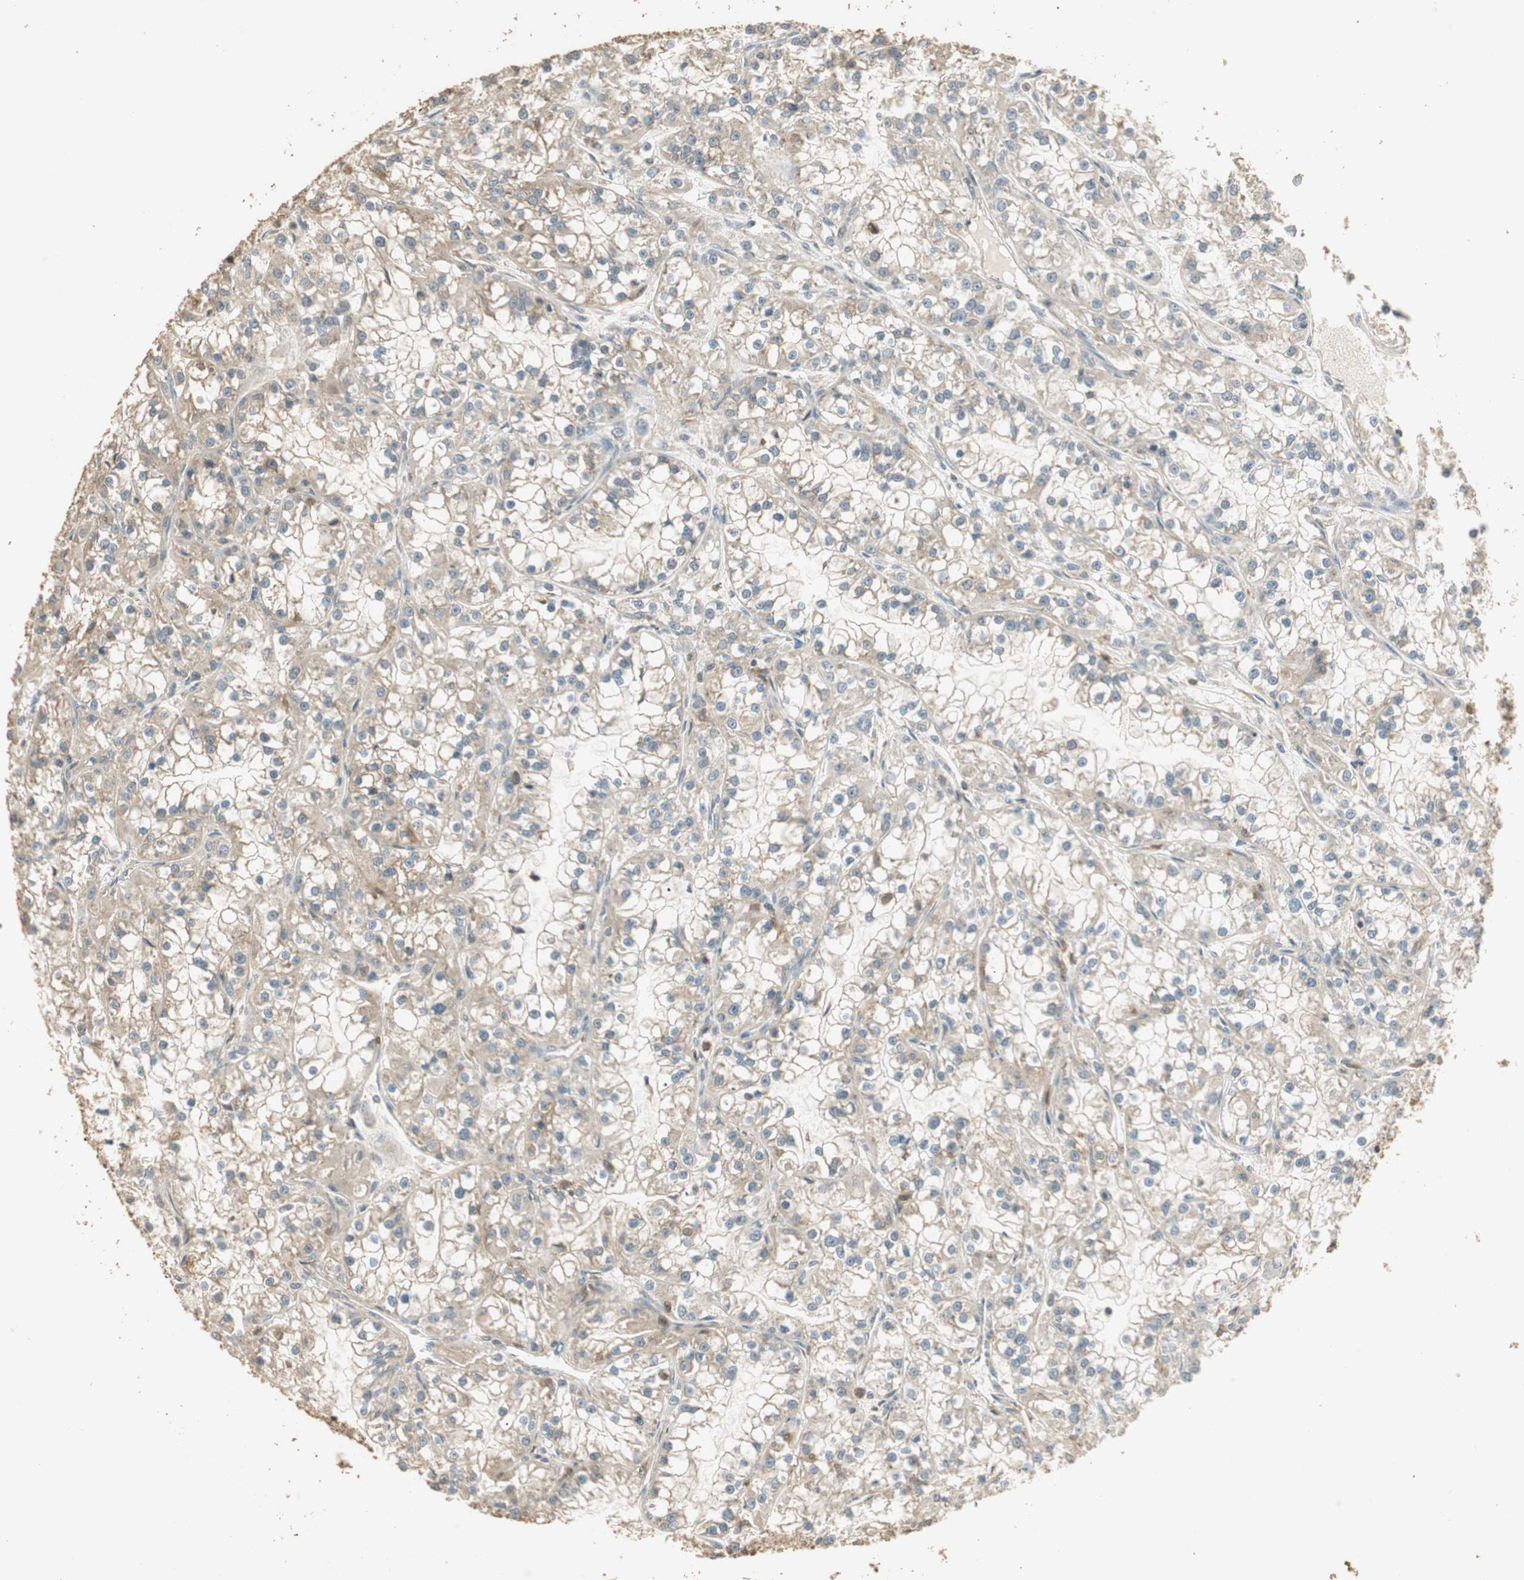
{"staining": {"intensity": "weak", "quantity": "<25%", "location": "cytoplasmic/membranous"}, "tissue": "renal cancer", "cell_type": "Tumor cells", "image_type": "cancer", "snomed": [{"axis": "morphology", "description": "Adenocarcinoma, NOS"}, {"axis": "topography", "description": "Kidney"}], "caption": "There is no significant staining in tumor cells of adenocarcinoma (renal).", "gene": "USP2", "patient": {"sex": "female", "age": 52}}